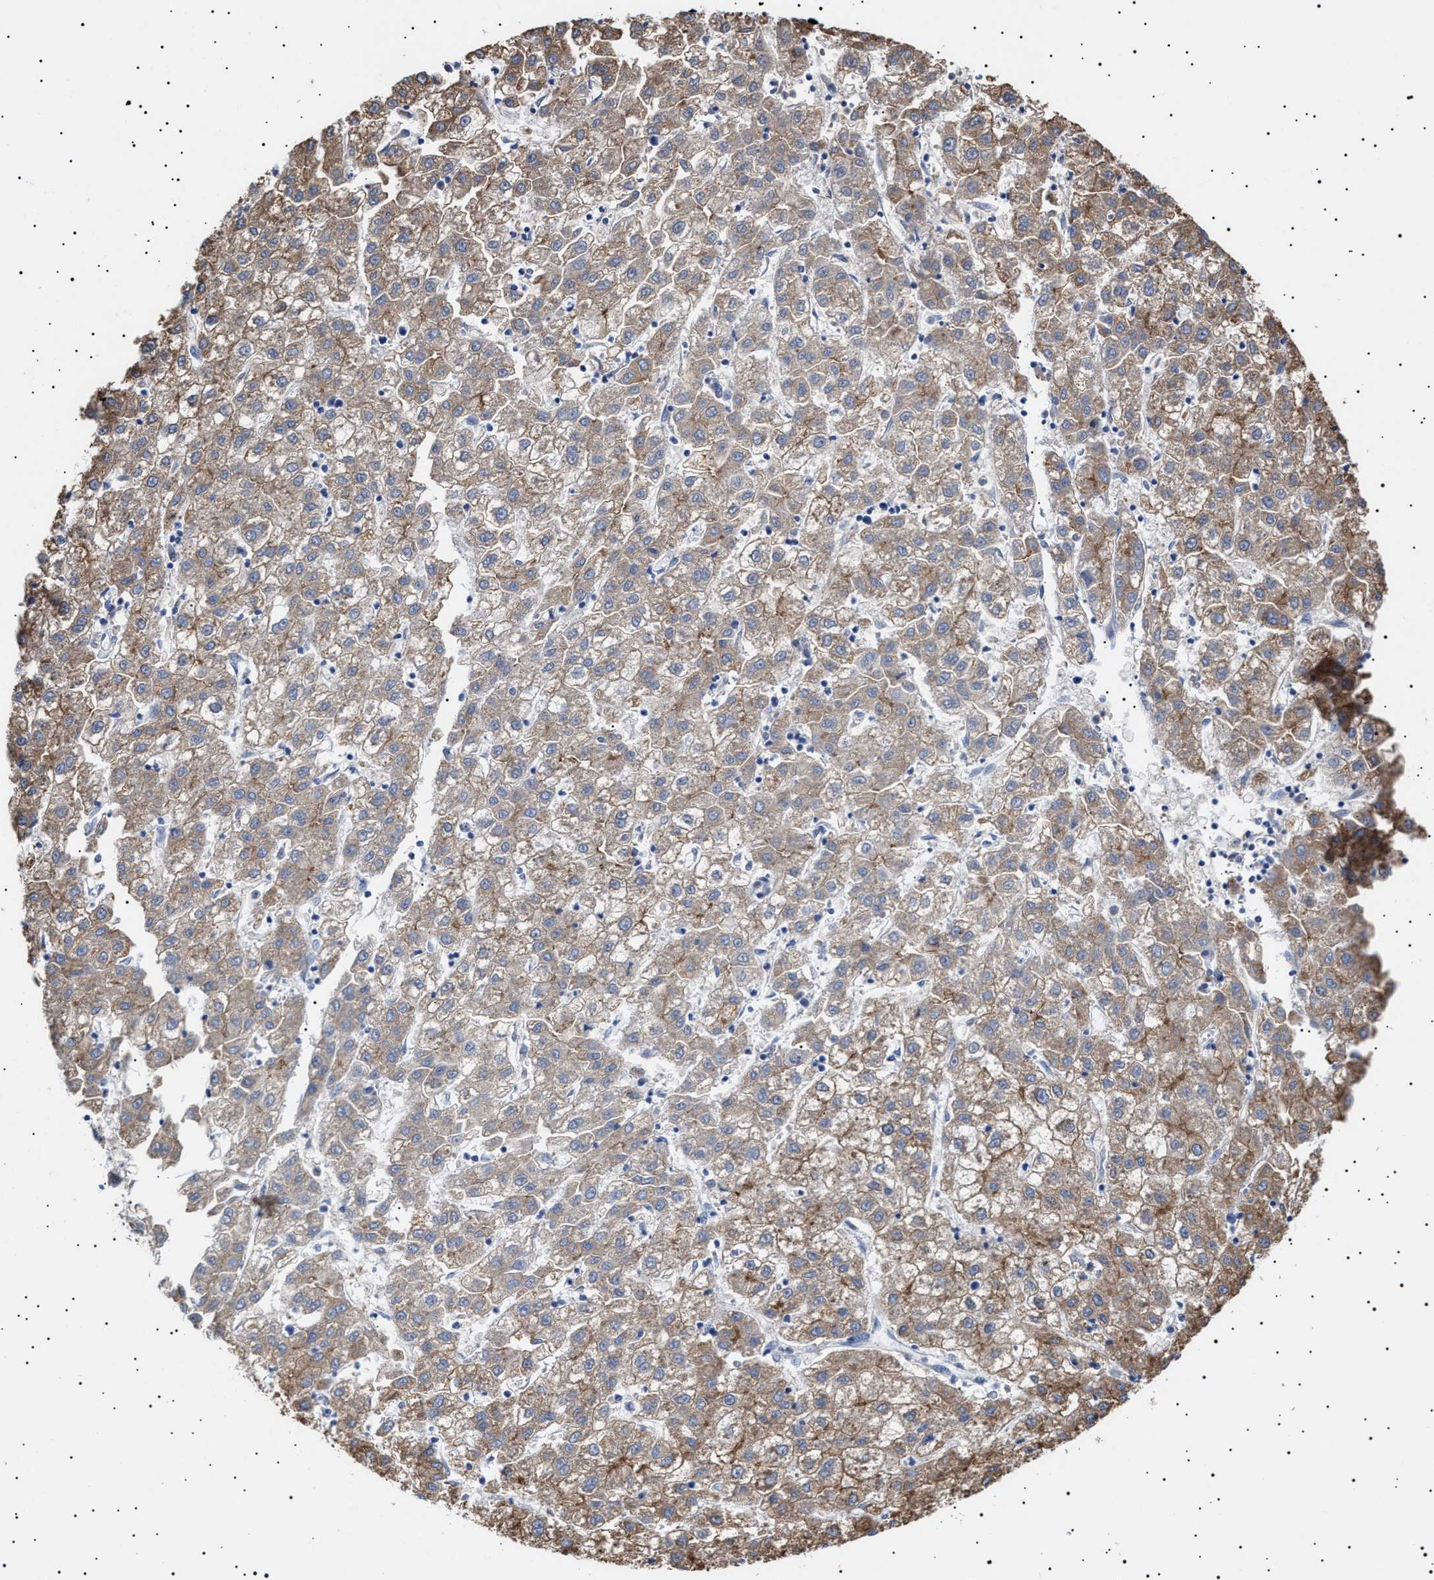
{"staining": {"intensity": "moderate", "quantity": ">75%", "location": "cytoplasmic/membranous"}, "tissue": "liver cancer", "cell_type": "Tumor cells", "image_type": "cancer", "snomed": [{"axis": "morphology", "description": "Carcinoma, Hepatocellular, NOS"}, {"axis": "topography", "description": "Liver"}], "caption": "Immunohistochemical staining of human liver cancer demonstrates medium levels of moderate cytoplasmic/membranous protein positivity in approximately >75% of tumor cells.", "gene": "ERCC6L2", "patient": {"sex": "male", "age": 72}}